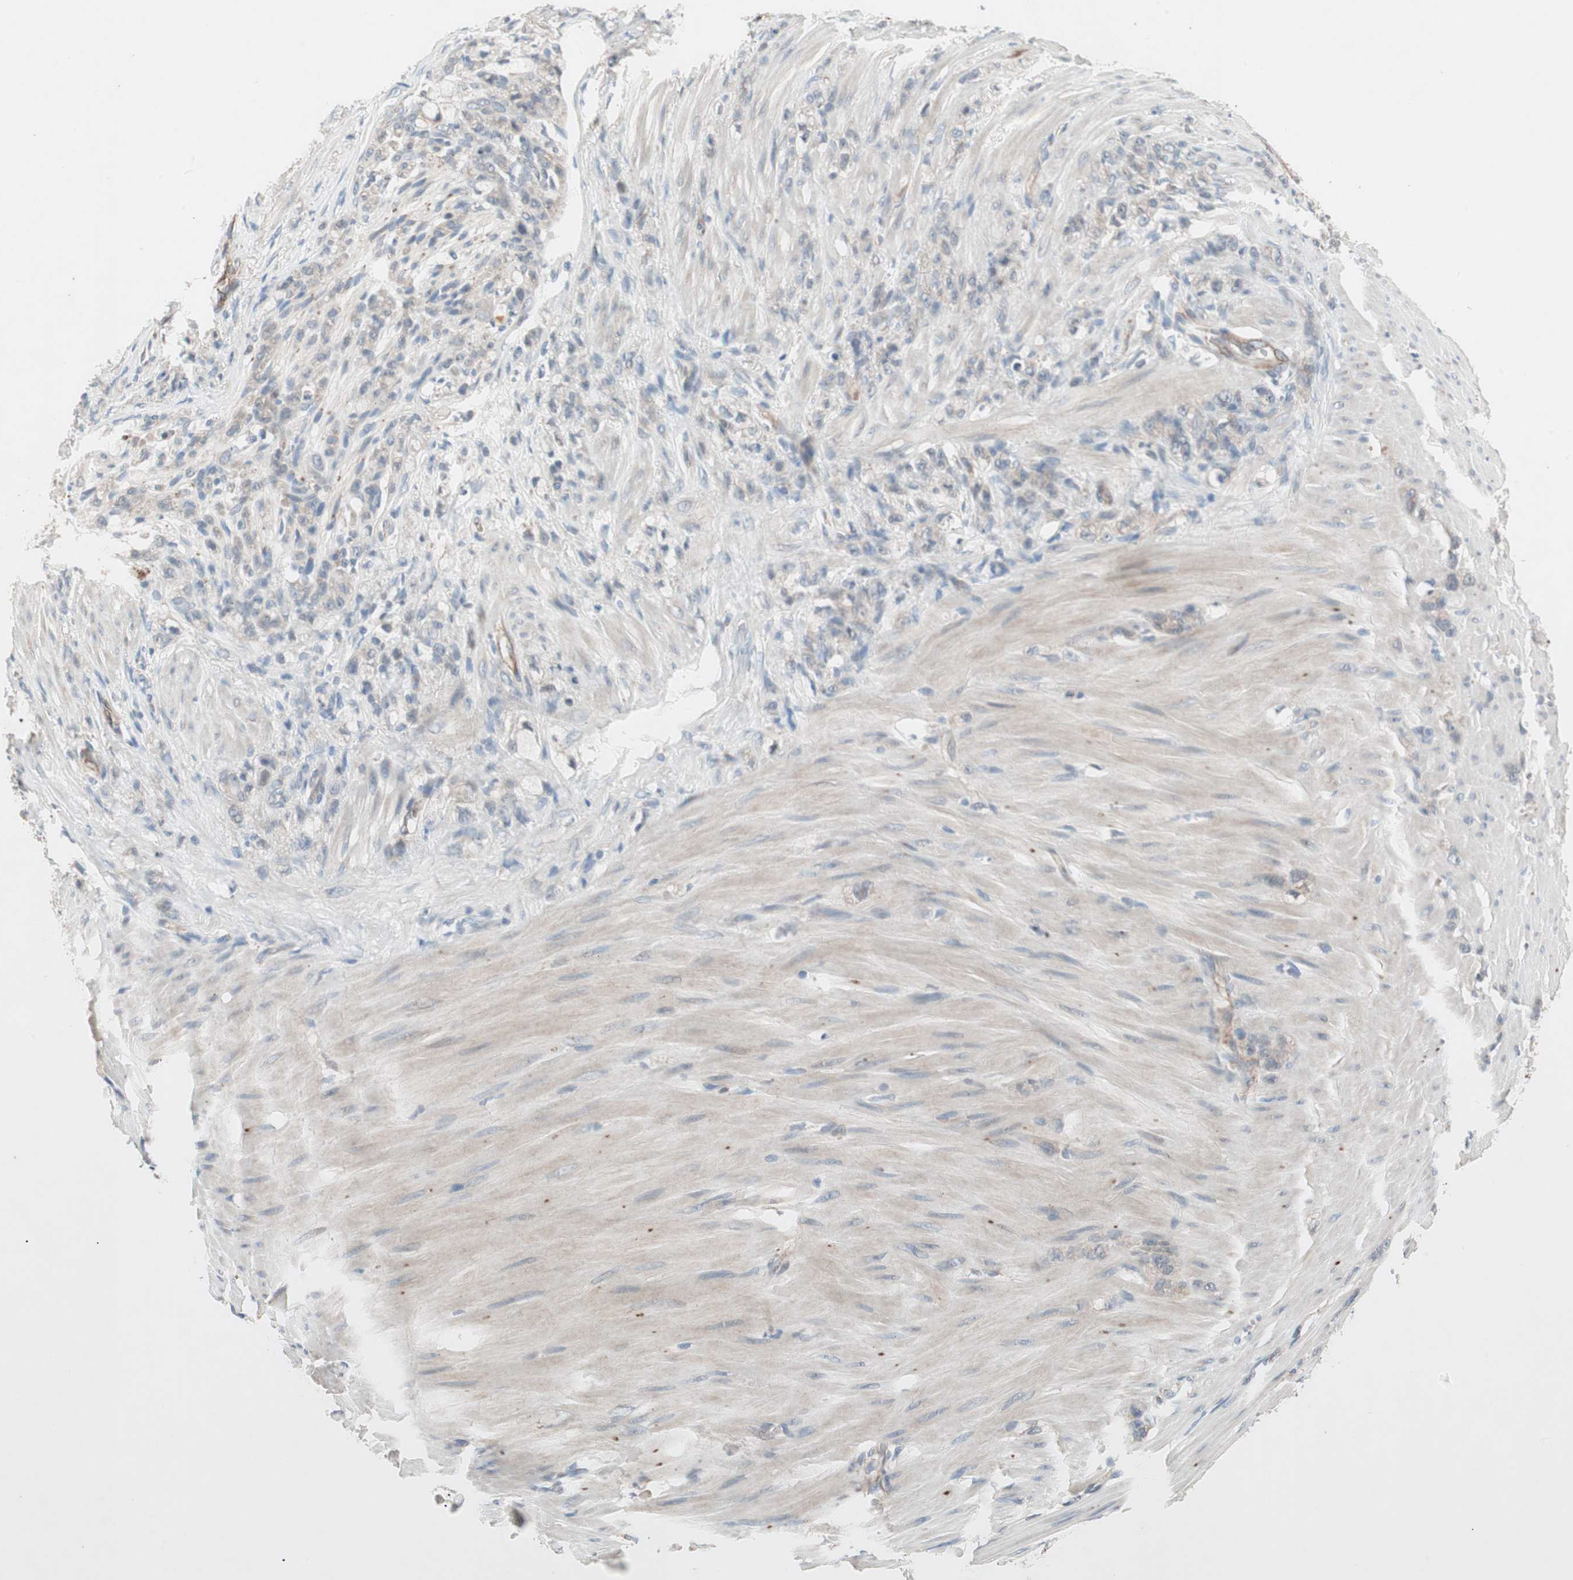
{"staining": {"intensity": "weak", "quantity": "25%-75%", "location": "cytoplasmic/membranous"}, "tissue": "stomach cancer", "cell_type": "Tumor cells", "image_type": "cancer", "snomed": [{"axis": "morphology", "description": "Adenocarcinoma, NOS"}, {"axis": "topography", "description": "Stomach"}], "caption": "IHC image of stomach adenocarcinoma stained for a protein (brown), which displays low levels of weak cytoplasmic/membranous expression in approximately 25%-75% of tumor cells.", "gene": "FGFR4", "patient": {"sex": "male", "age": 82}}